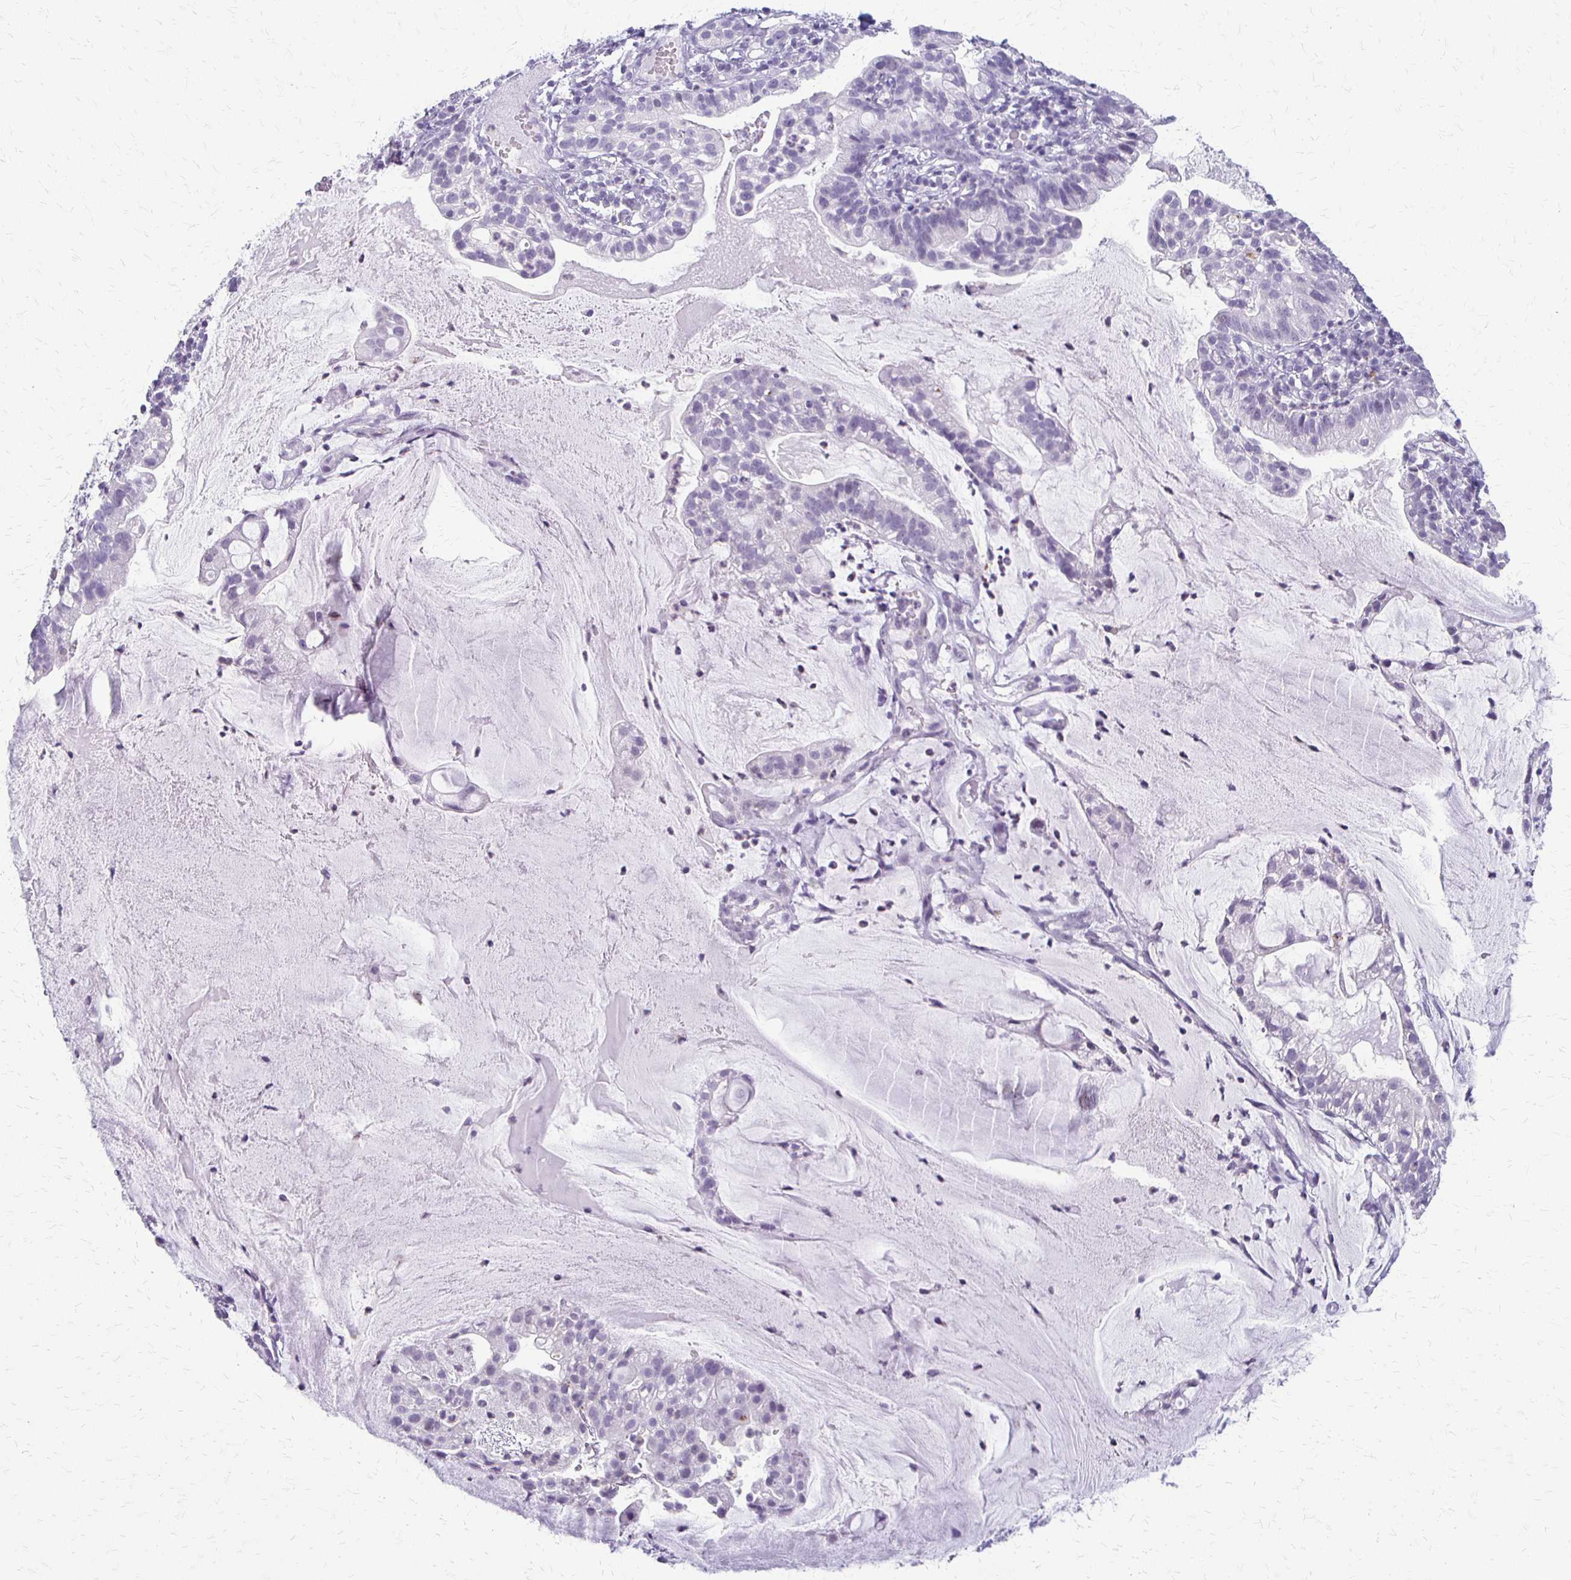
{"staining": {"intensity": "negative", "quantity": "none", "location": "none"}, "tissue": "cervical cancer", "cell_type": "Tumor cells", "image_type": "cancer", "snomed": [{"axis": "morphology", "description": "Adenocarcinoma, NOS"}, {"axis": "topography", "description": "Cervix"}], "caption": "High power microscopy histopathology image of an immunohistochemistry micrograph of cervical cancer (adenocarcinoma), revealing no significant positivity in tumor cells.", "gene": "ACP5", "patient": {"sex": "female", "age": 41}}